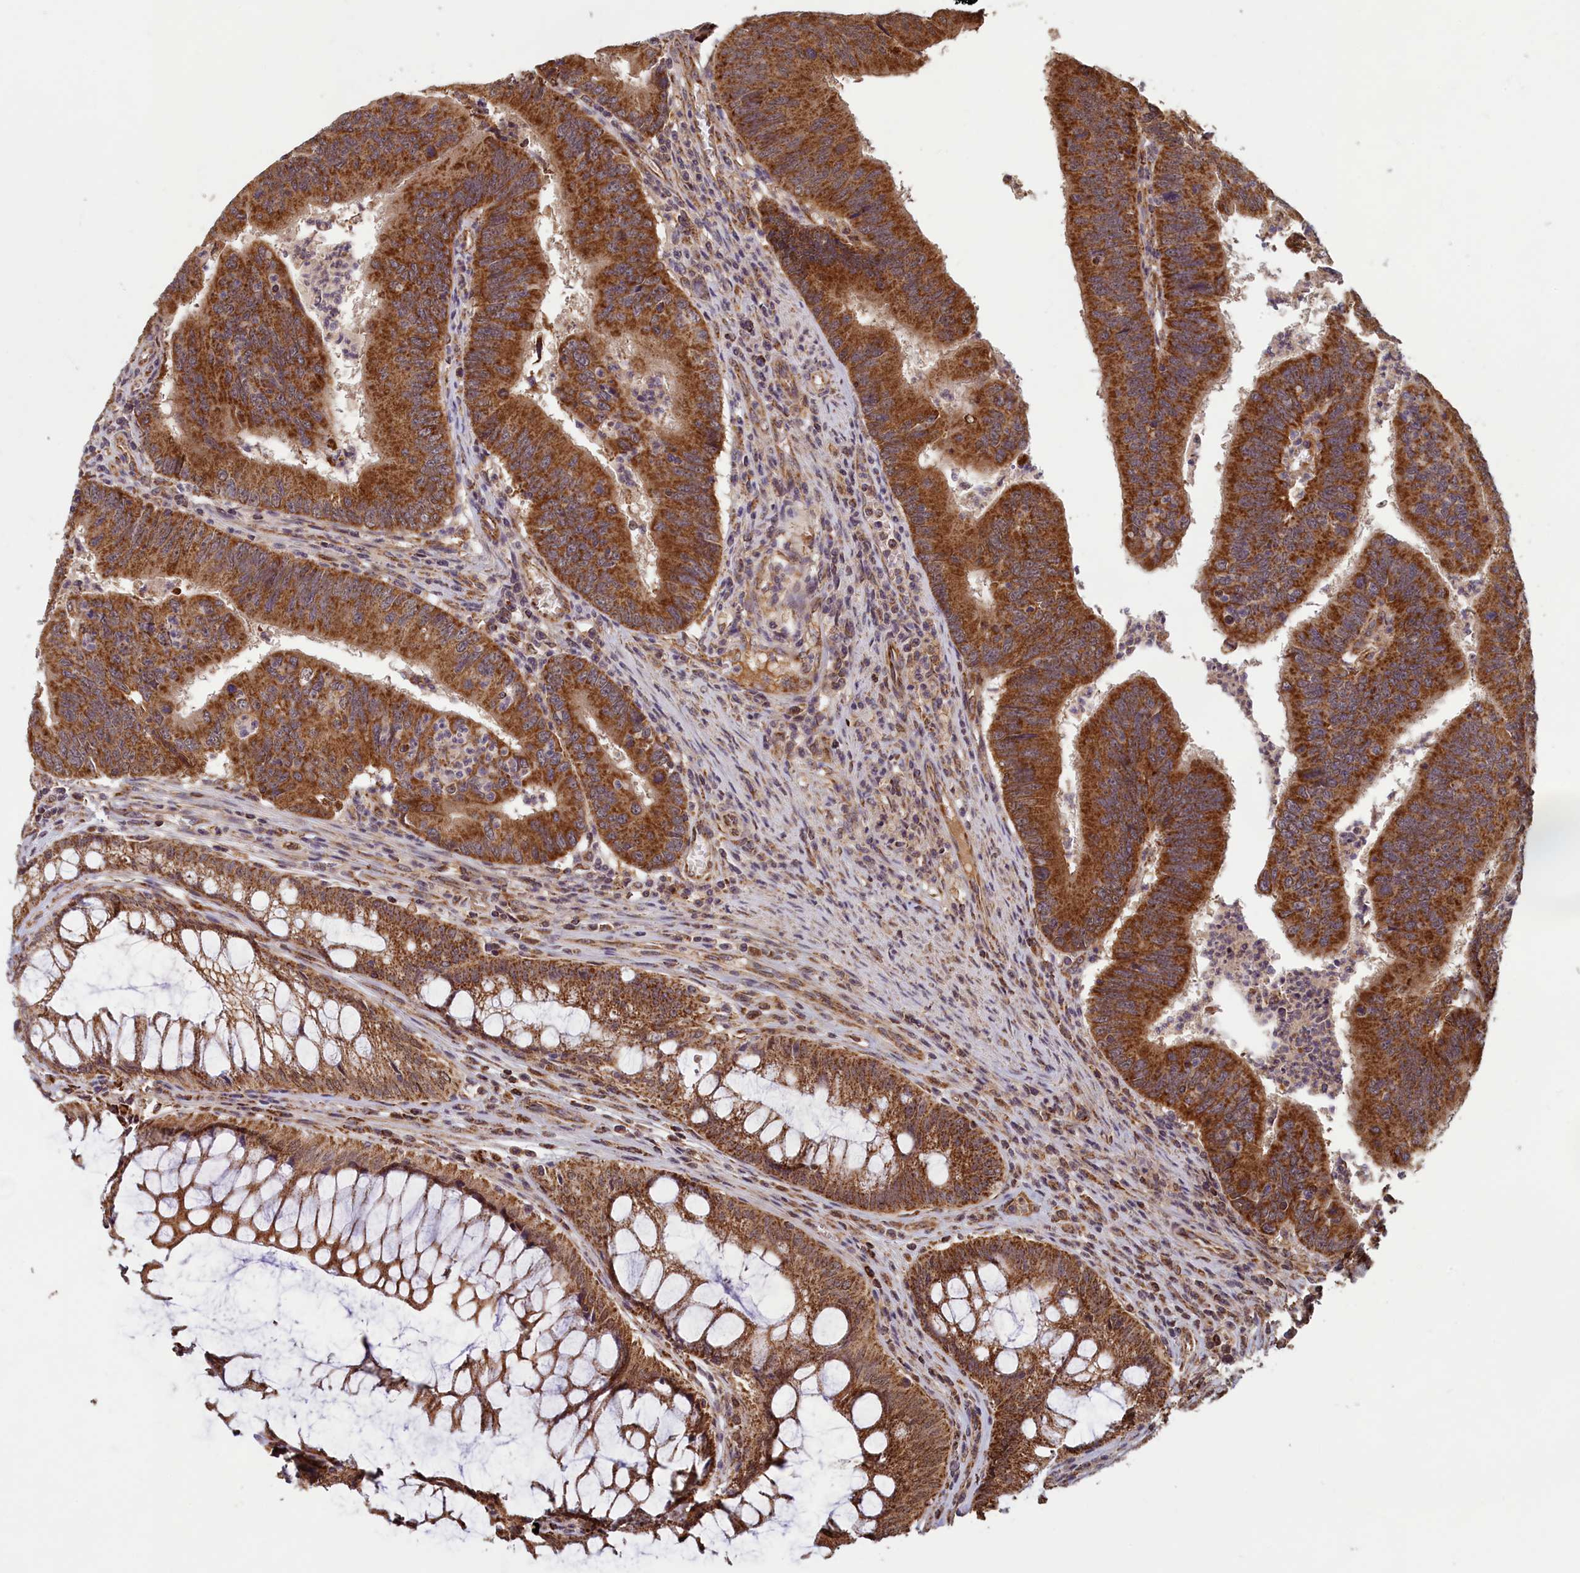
{"staining": {"intensity": "strong", "quantity": ">75%", "location": "cytoplasmic/membranous"}, "tissue": "colorectal cancer", "cell_type": "Tumor cells", "image_type": "cancer", "snomed": [{"axis": "morphology", "description": "Adenocarcinoma, NOS"}, {"axis": "topography", "description": "Colon"}], "caption": "A micrograph of human colorectal adenocarcinoma stained for a protein demonstrates strong cytoplasmic/membranous brown staining in tumor cells. Immunohistochemistry (ihc) stains the protein in brown and the nuclei are stained blue.", "gene": "CCDC15", "patient": {"sex": "female", "age": 67}}